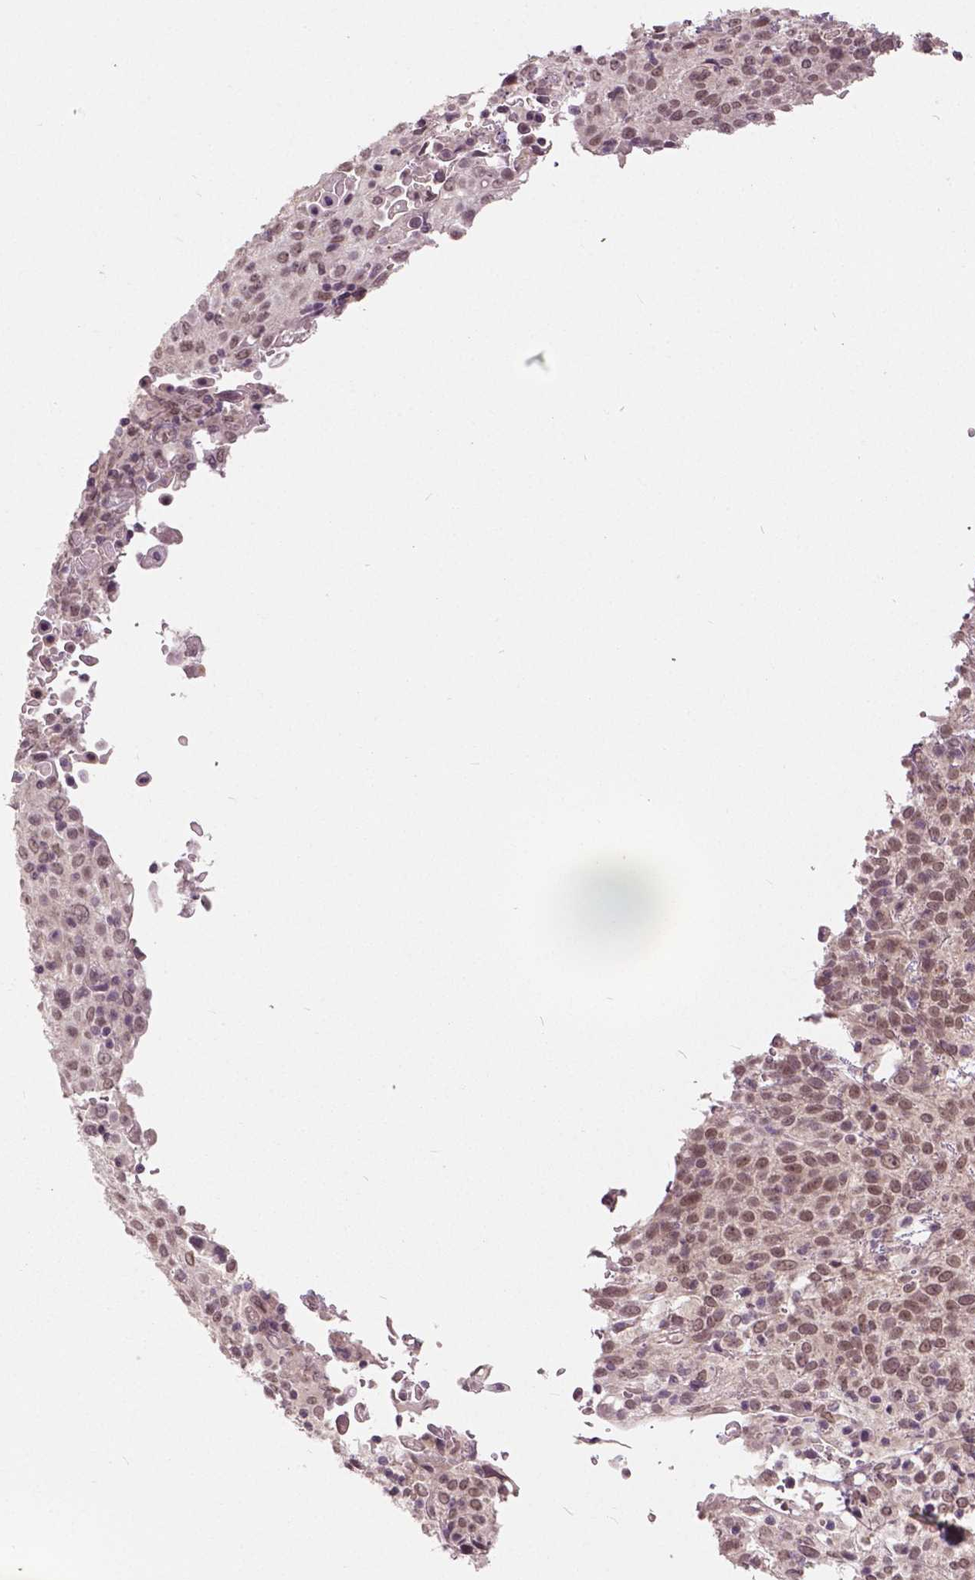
{"staining": {"intensity": "weak", "quantity": ">75%", "location": "nuclear"}, "tissue": "cervical cancer", "cell_type": "Tumor cells", "image_type": "cancer", "snomed": [{"axis": "morphology", "description": "Squamous cell carcinoma, NOS"}, {"axis": "topography", "description": "Cervix"}], "caption": "DAB immunohistochemical staining of cervical cancer reveals weak nuclear protein expression in about >75% of tumor cells.", "gene": "HMBOX1", "patient": {"sex": "female", "age": 61}}